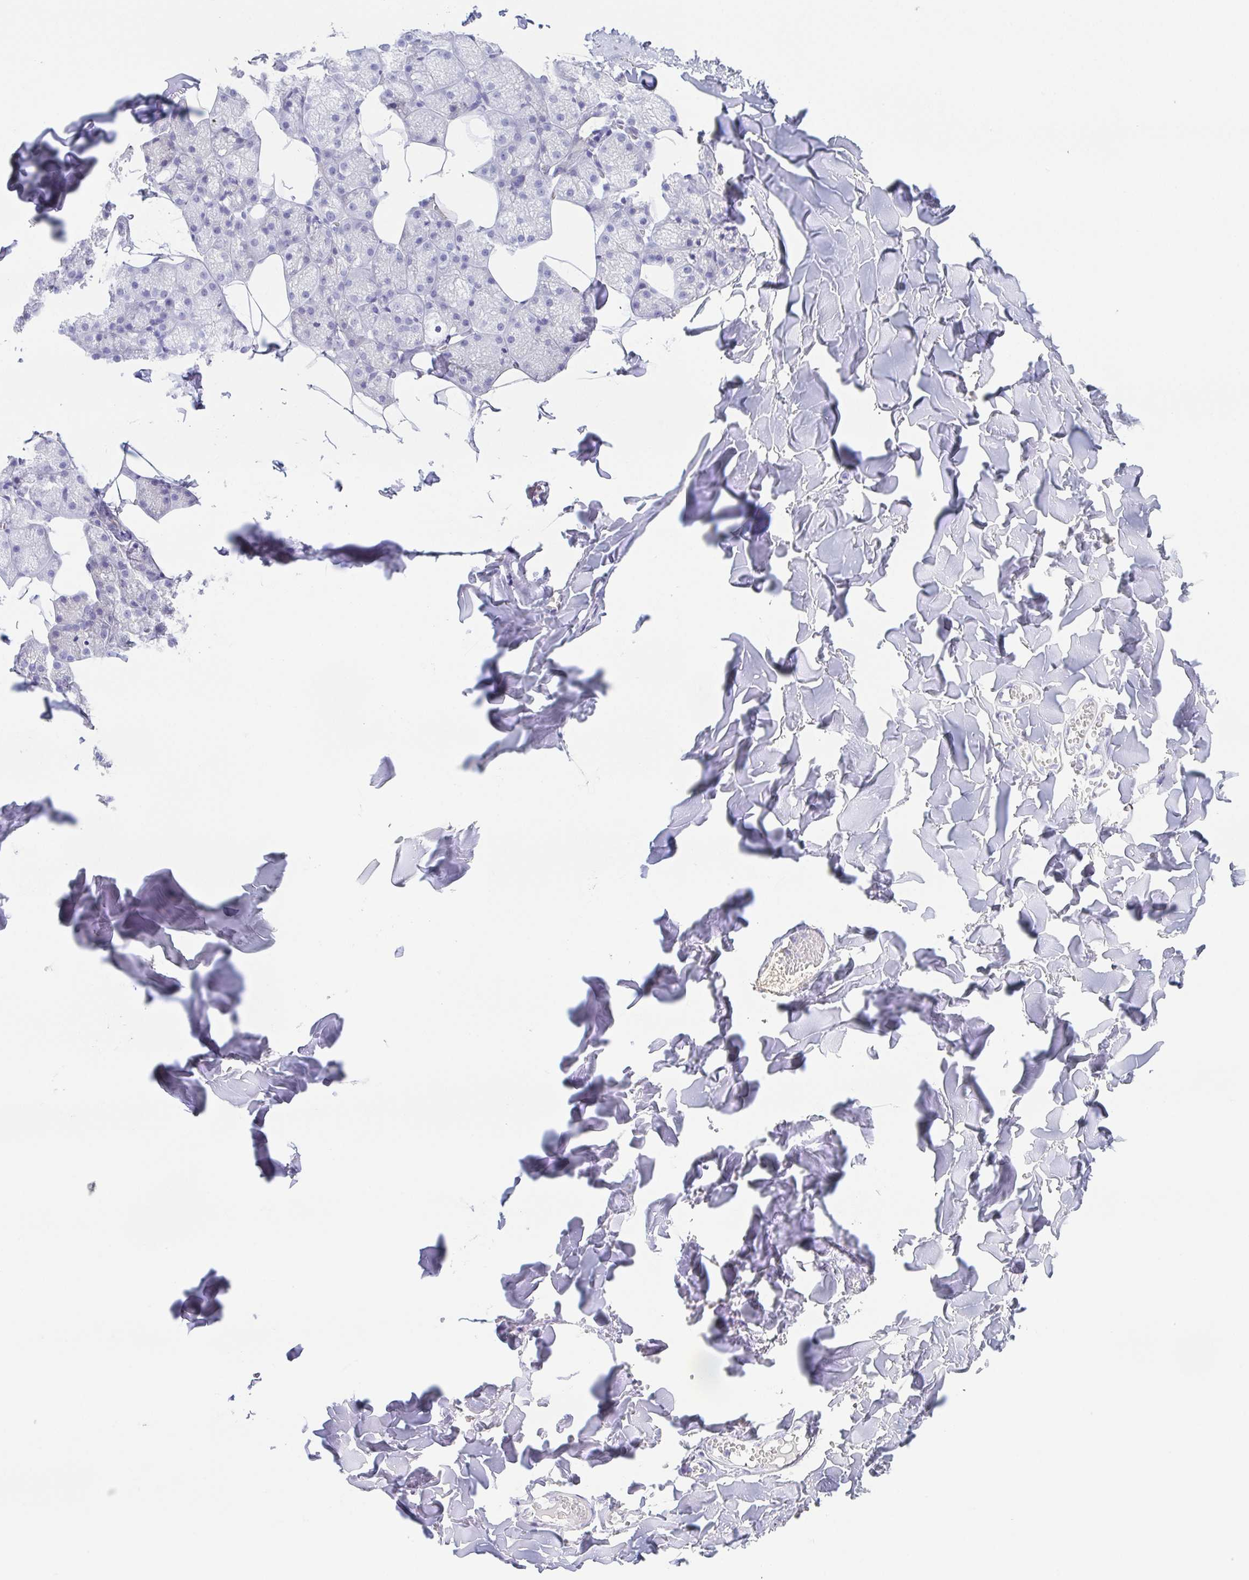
{"staining": {"intensity": "negative", "quantity": "none", "location": "none"}, "tissue": "salivary gland", "cell_type": "Glandular cells", "image_type": "normal", "snomed": [{"axis": "morphology", "description": "Normal tissue, NOS"}, {"axis": "topography", "description": "Salivary gland"}, {"axis": "topography", "description": "Peripheral nerve tissue"}], "caption": "DAB immunohistochemical staining of normal human salivary gland shows no significant expression in glandular cells.", "gene": "HAPLN2", "patient": {"sex": "male", "age": 38}}